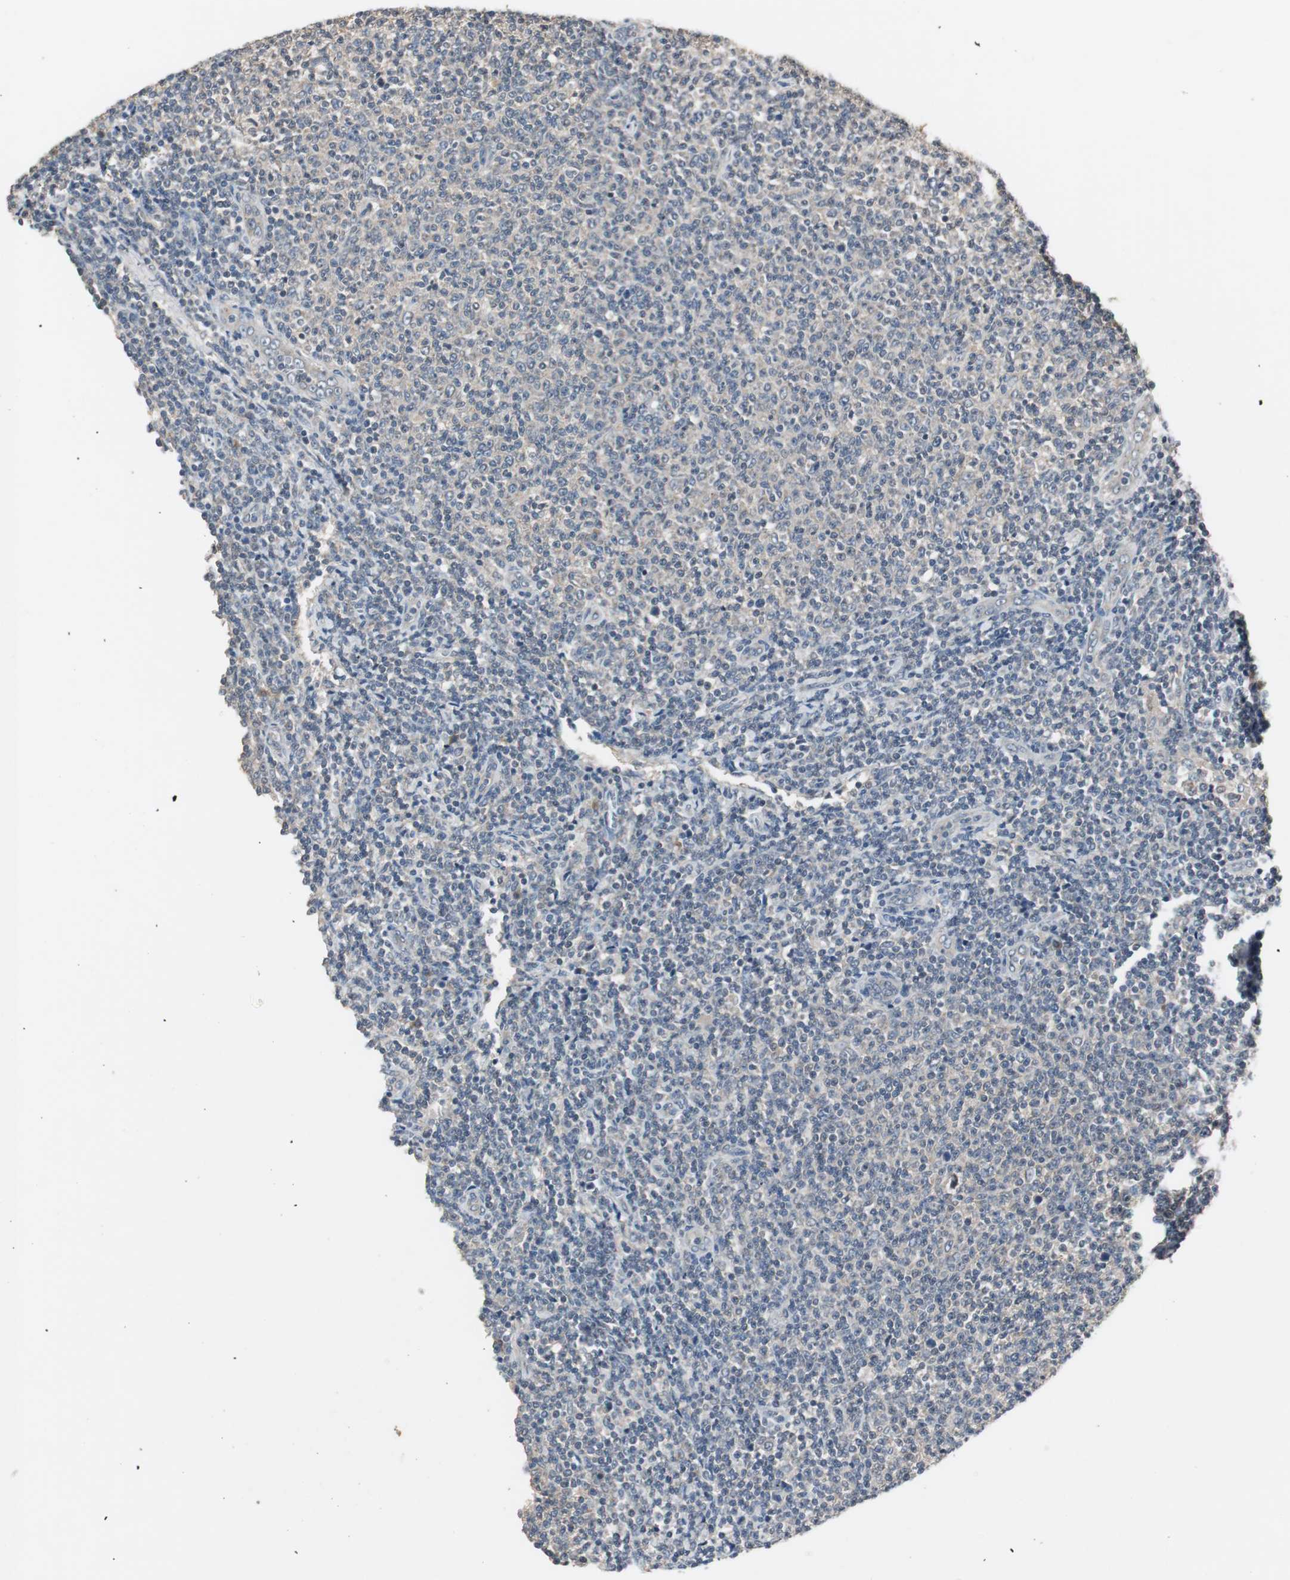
{"staining": {"intensity": "weak", "quantity": "<25%", "location": "cytoplasmic/membranous"}, "tissue": "lymphoma", "cell_type": "Tumor cells", "image_type": "cancer", "snomed": [{"axis": "morphology", "description": "Malignant lymphoma, non-Hodgkin's type, Low grade"}, {"axis": "topography", "description": "Lymph node"}], "caption": "Immunohistochemistry (IHC) image of neoplastic tissue: human low-grade malignant lymphoma, non-Hodgkin's type stained with DAB displays no significant protein staining in tumor cells.", "gene": "PTPRN2", "patient": {"sex": "male", "age": 66}}